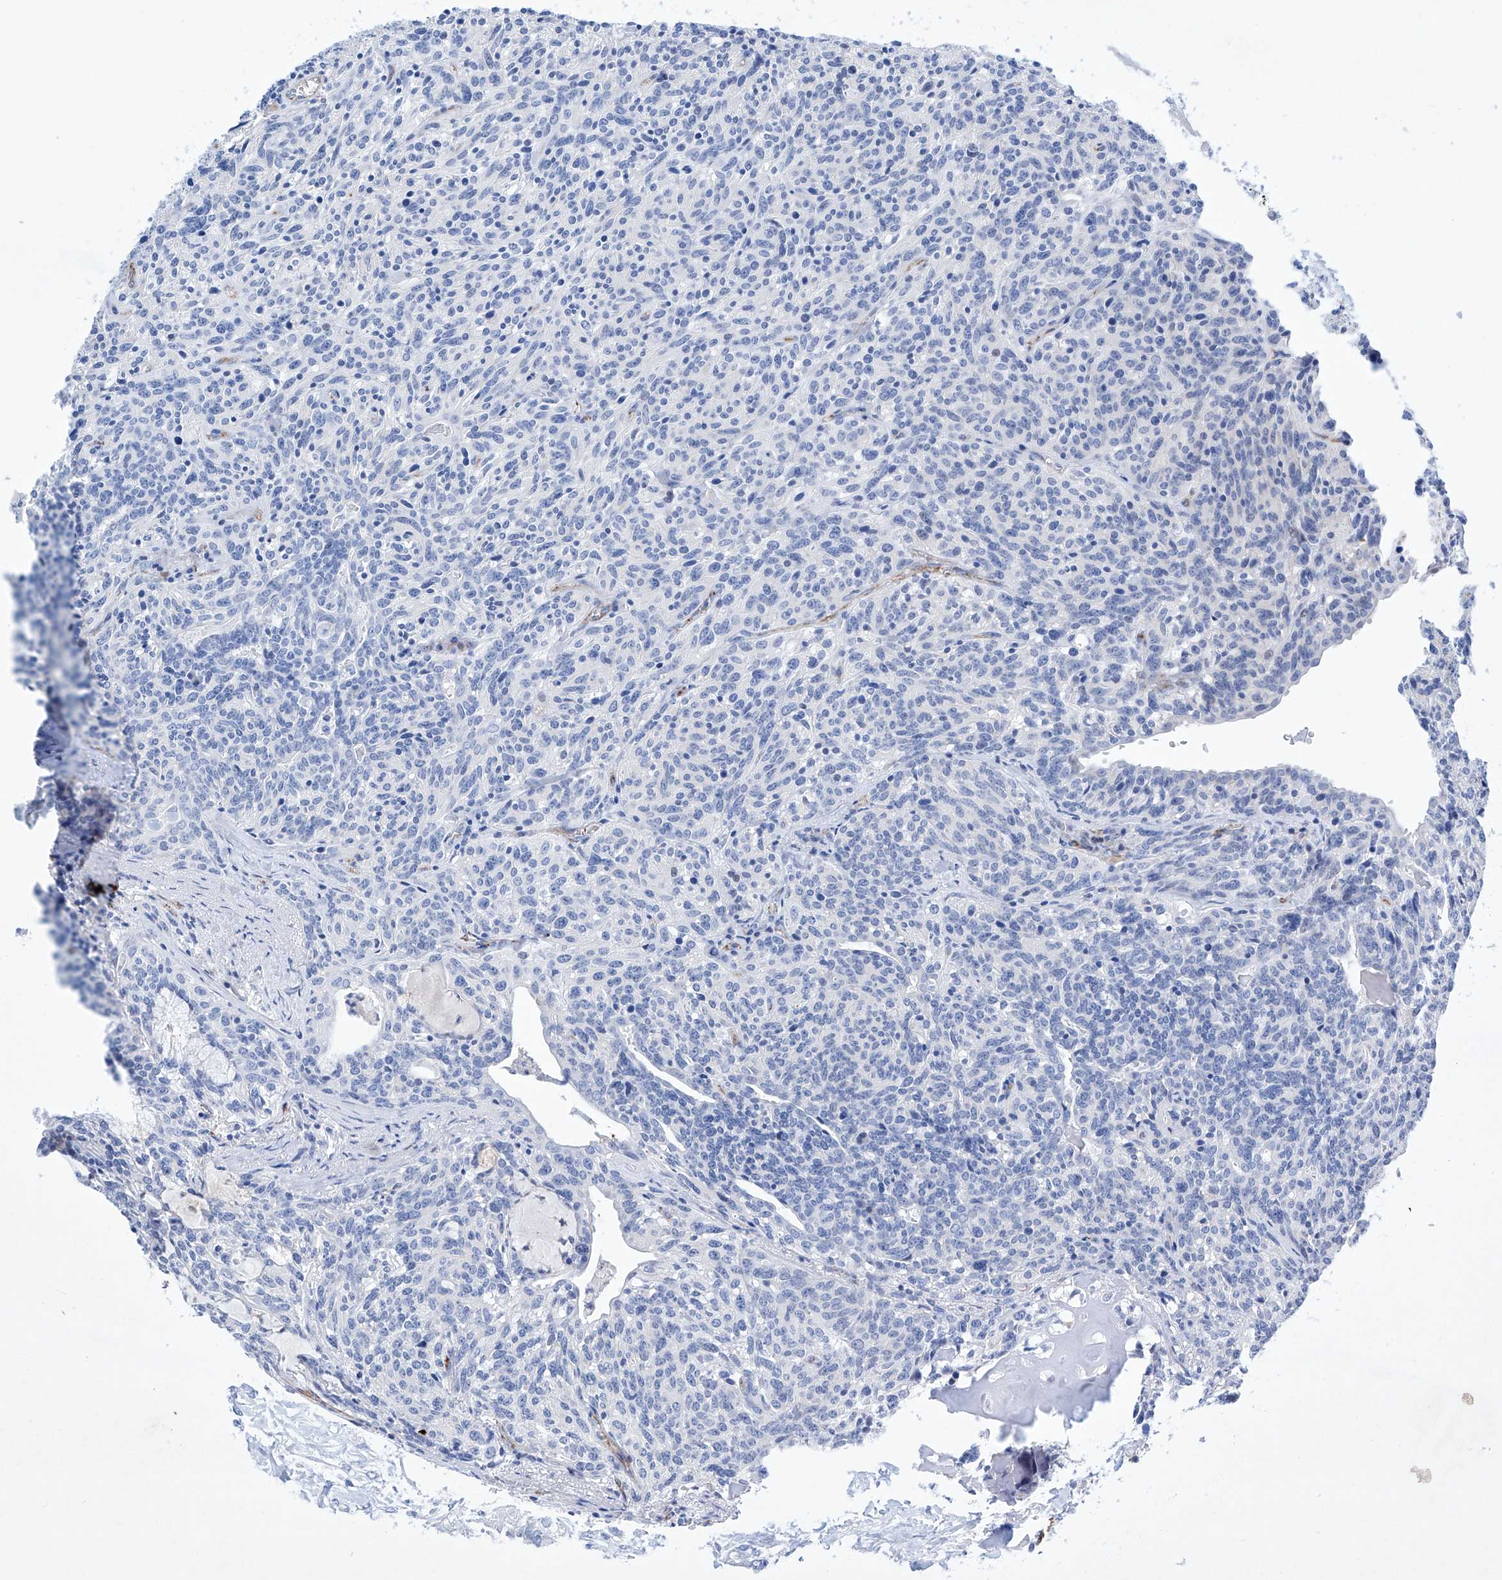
{"staining": {"intensity": "negative", "quantity": "none", "location": "none"}, "tissue": "carcinoid", "cell_type": "Tumor cells", "image_type": "cancer", "snomed": [{"axis": "morphology", "description": "Carcinoid, malignant, NOS"}, {"axis": "topography", "description": "Lung"}], "caption": "The micrograph reveals no significant expression in tumor cells of carcinoid.", "gene": "ETV7", "patient": {"sex": "female", "age": 46}}